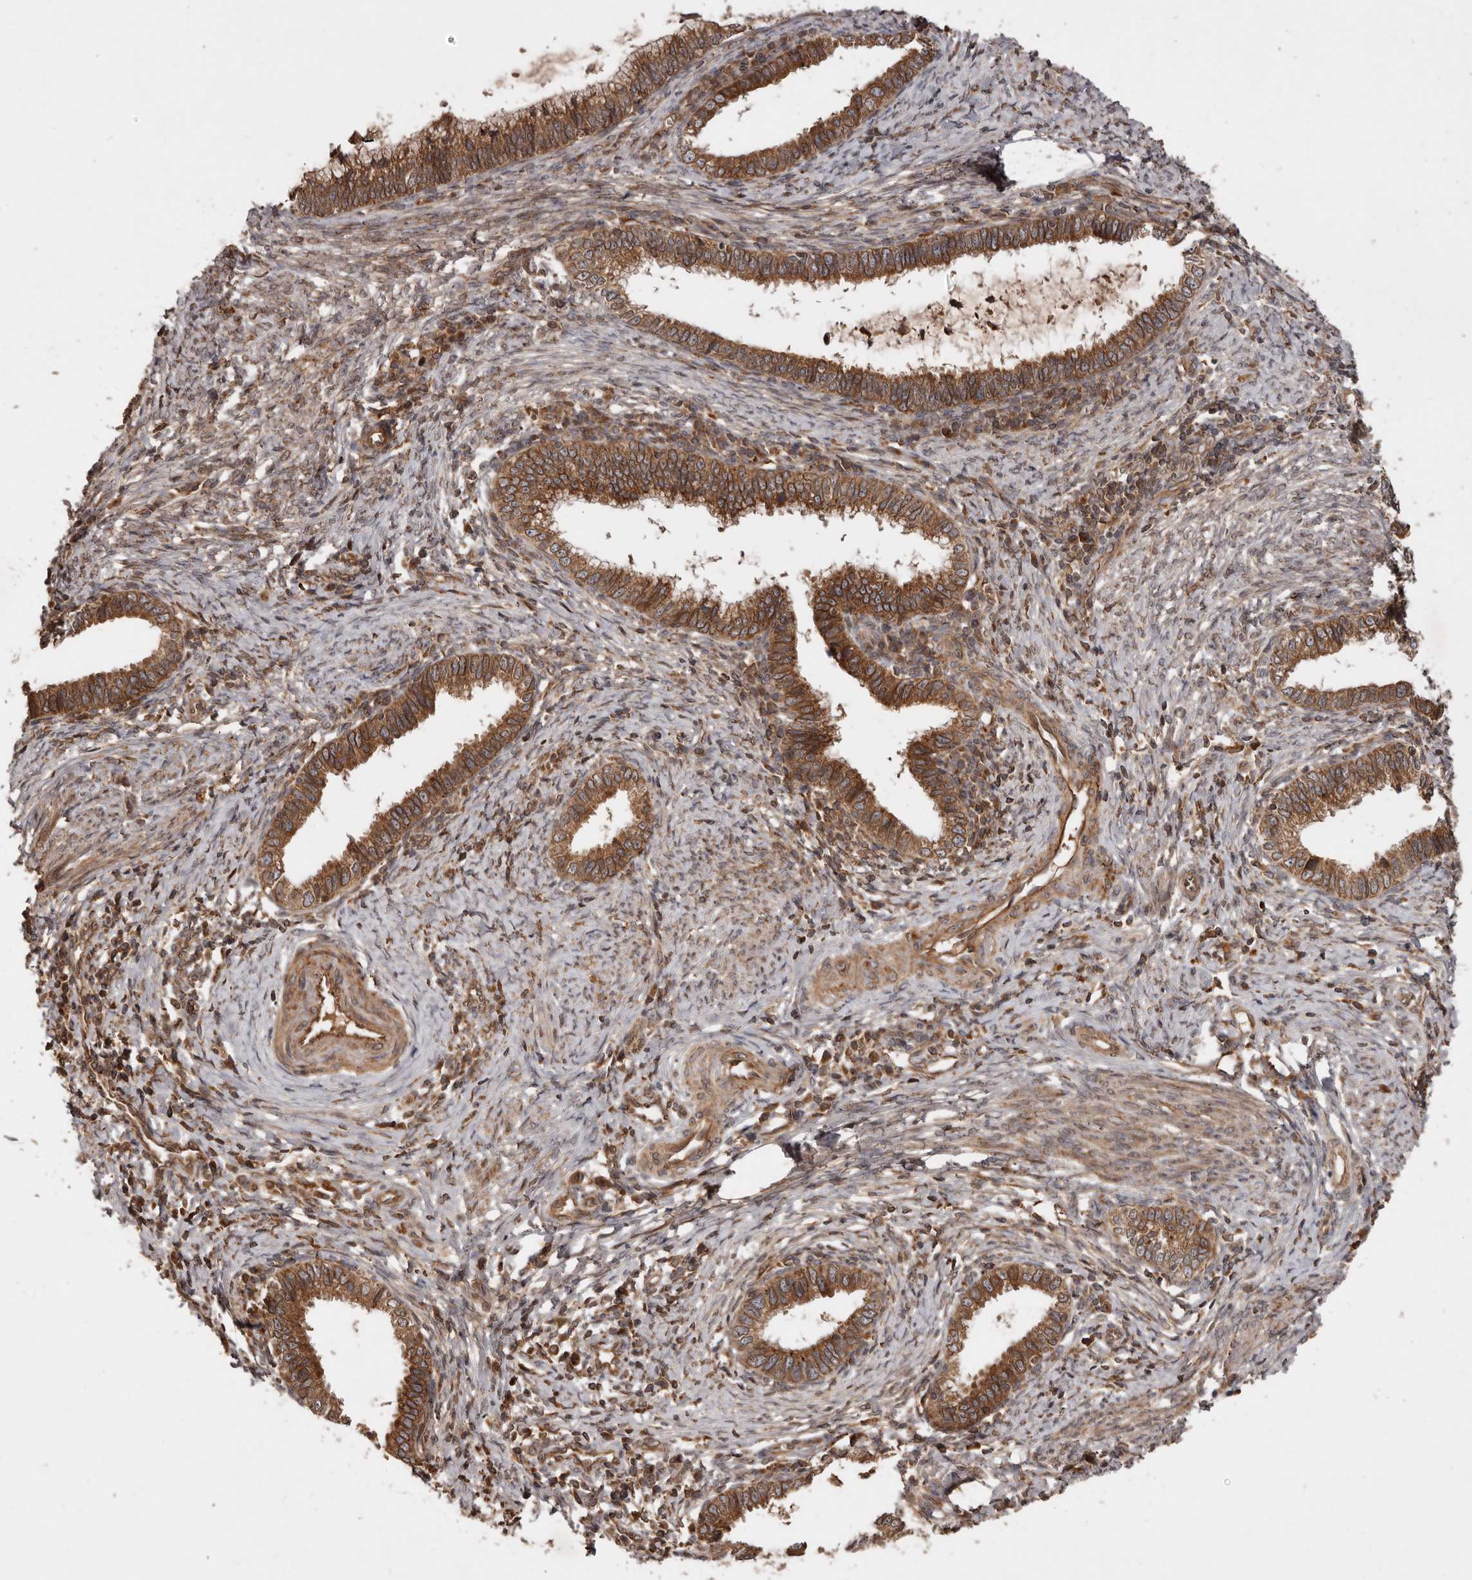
{"staining": {"intensity": "moderate", "quantity": ">75%", "location": "cytoplasmic/membranous"}, "tissue": "cervical cancer", "cell_type": "Tumor cells", "image_type": "cancer", "snomed": [{"axis": "morphology", "description": "Adenocarcinoma, NOS"}, {"axis": "topography", "description": "Cervix"}], "caption": "Immunohistochemical staining of human adenocarcinoma (cervical) displays medium levels of moderate cytoplasmic/membranous protein positivity in approximately >75% of tumor cells.", "gene": "STK36", "patient": {"sex": "female", "age": 36}}